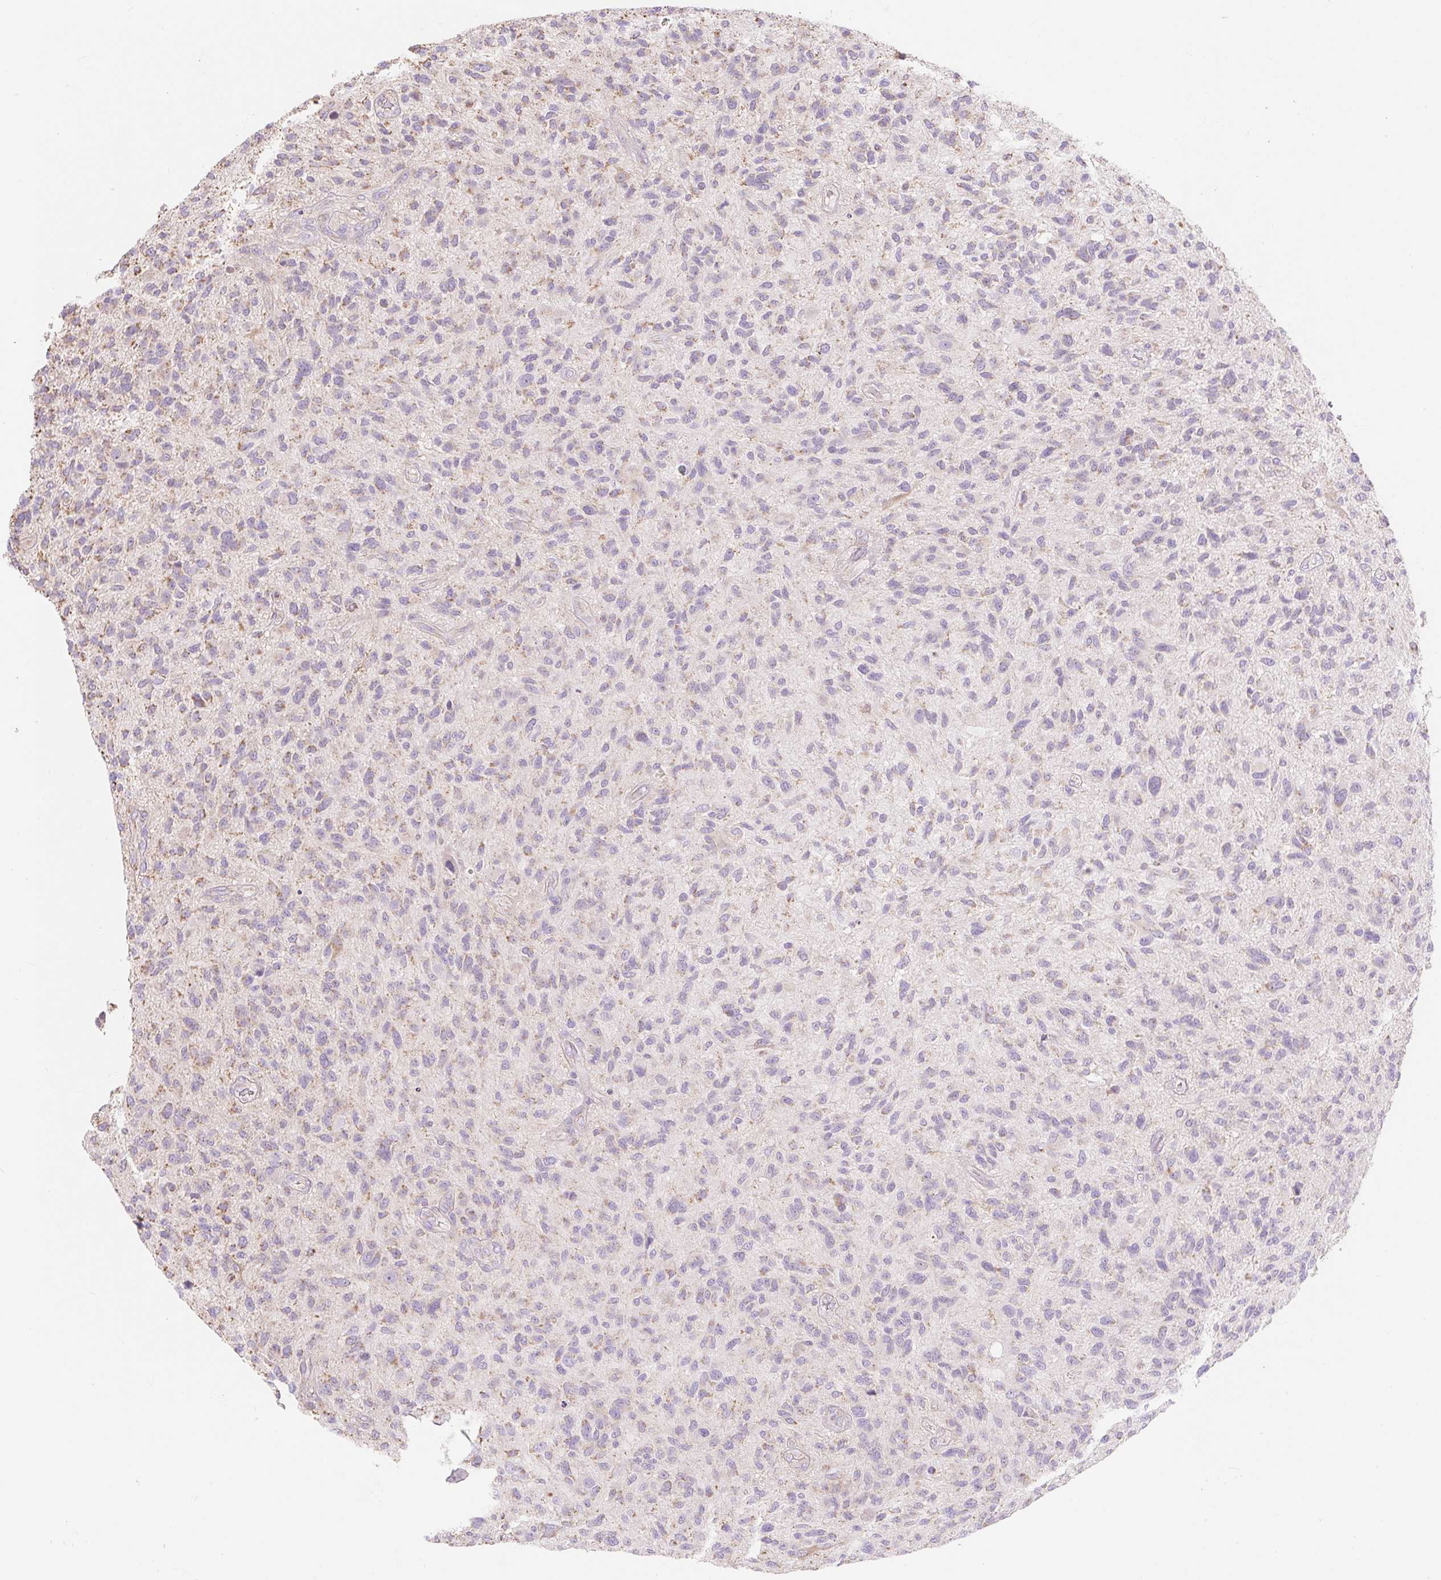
{"staining": {"intensity": "weak", "quantity": "<25%", "location": "cytoplasmic/membranous"}, "tissue": "glioma", "cell_type": "Tumor cells", "image_type": "cancer", "snomed": [{"axis": "morphology", "description": "Glioma, malignant, High grade"}, {"axis": "topography", "description": "Brain"}], "caption": "A high-resolution photomicrograph shows immunohistochemistry staining of high-grade glioma (malignant), which reveals no significant expression in tumor cells.", "gene": "DHX35", "patient": {"sex": "male", "age": 47}}